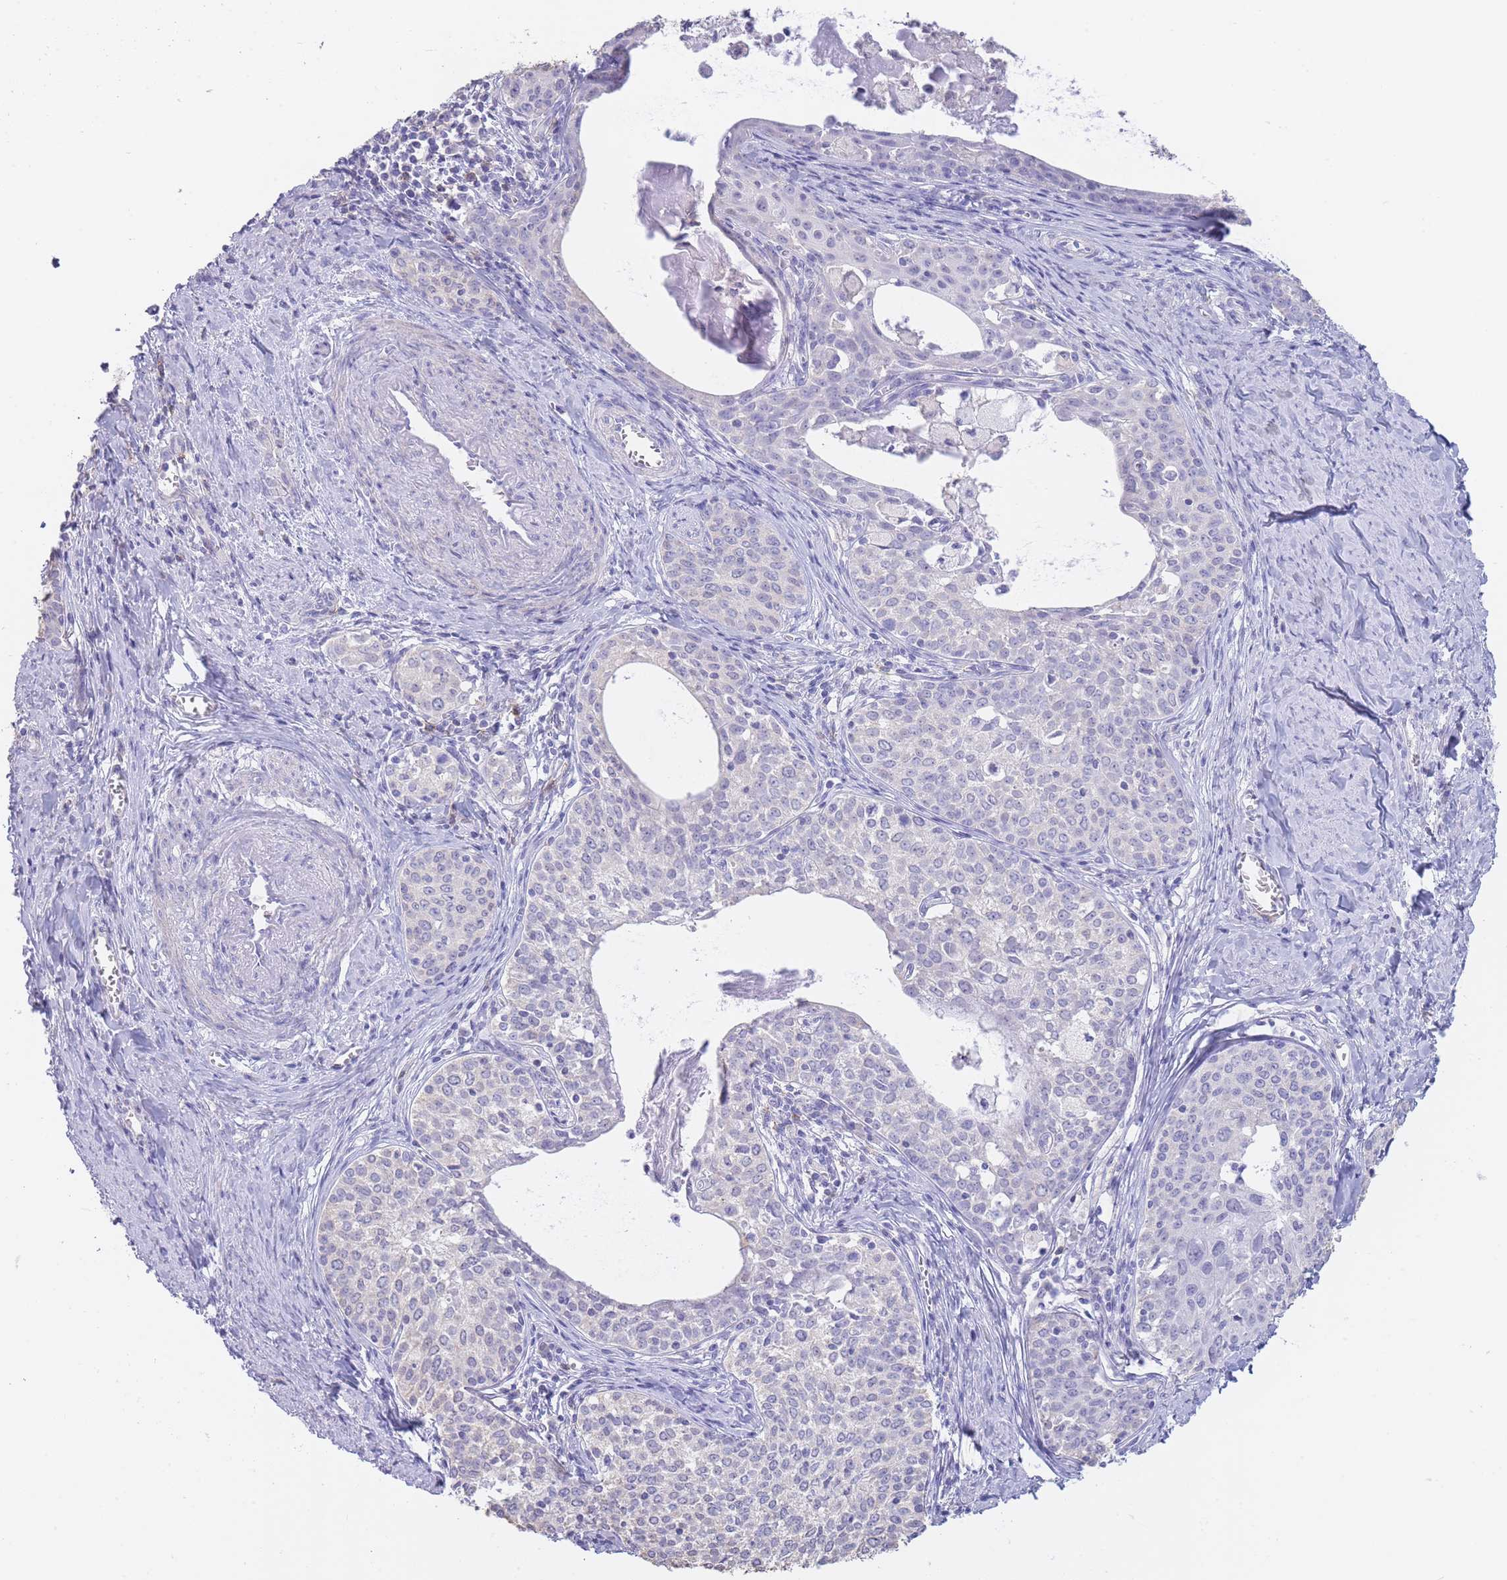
{"staining": {"intensity": "negative", "quantity": "none", "location": "none"}, "tissue": "cervical cancer", "cell_type": "Tumor cells", "image_type": "cancer", "snomed": [{"axis": "morphology", "description": "Squamous cell carcinoma, NOS"}, {"axis": "morphology", "description": "Adenocarcinoma, NOS"}, {"axis": "topography", "description": "Cervix"}], "caption": "The photomicrograph displays no significant staining in tumor cells of cervical adenocarcinoma.", "gene": "CD37", "patient": {"sex": "female", "age": 52}}